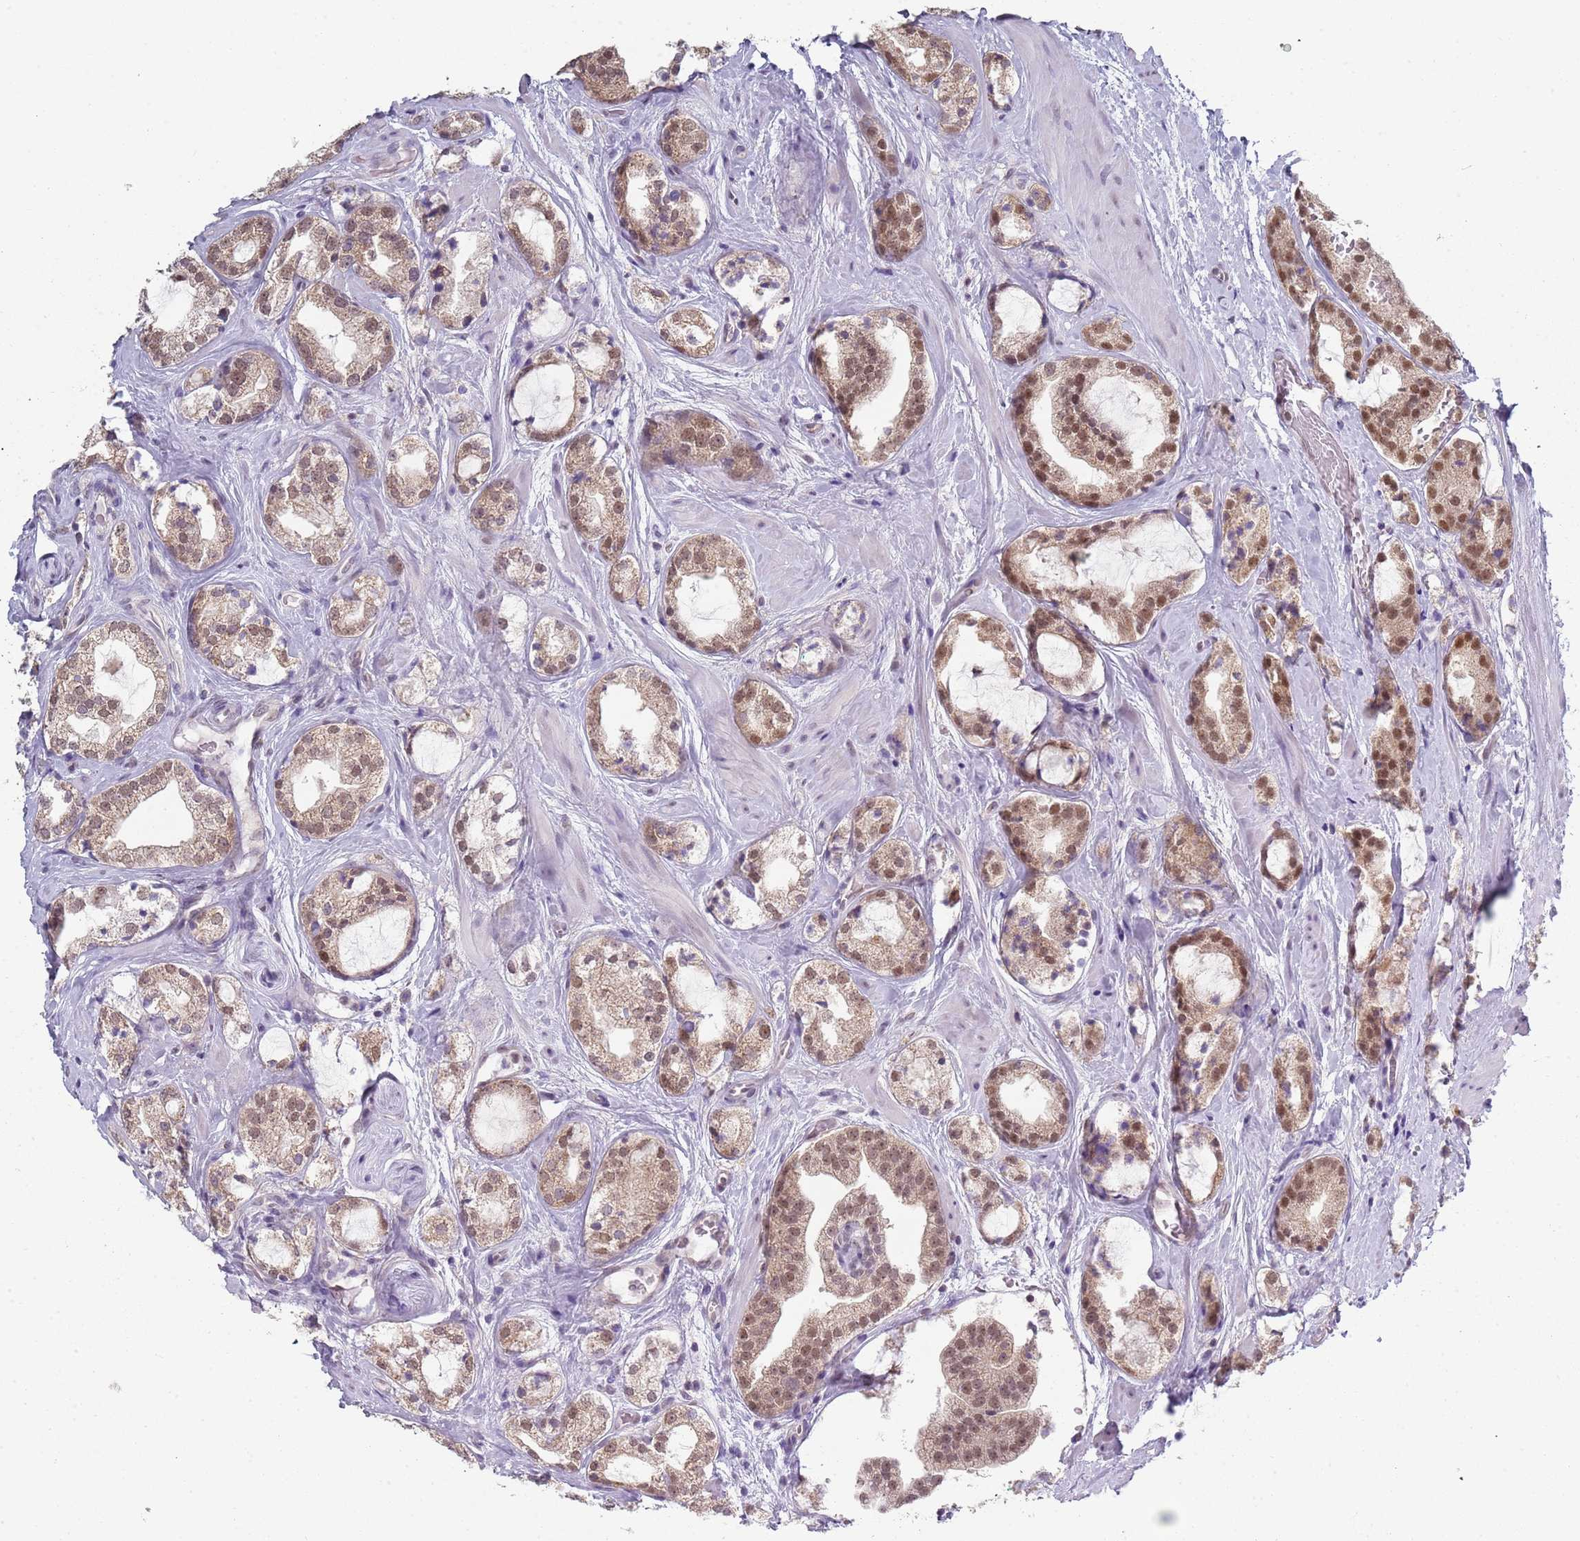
{"staining": {"intensity": "moderate", "quantity": "25%-75%", "location": "cytoplasmic/membranous,nuclear"}, "tissue": "prostate cancer", "cell_type": "Tumor cells", "image_type": "cancer", "snomed": [{"axis": "morphology", "description": "Adenocarcinoma, High grade"}, {"axis": "topography", "description": "Prostate"}], "caption": "Immunohistochemical staining of human prostate cancer (high-grade adenocarcinoma) displays medium levels of moderate cytoplasmic/membranous and nuclear protein expression in about 25%-75% of tumor cells.", "gene": "SMARCAL1", "patient": {"sex": "male", "age": 64}}